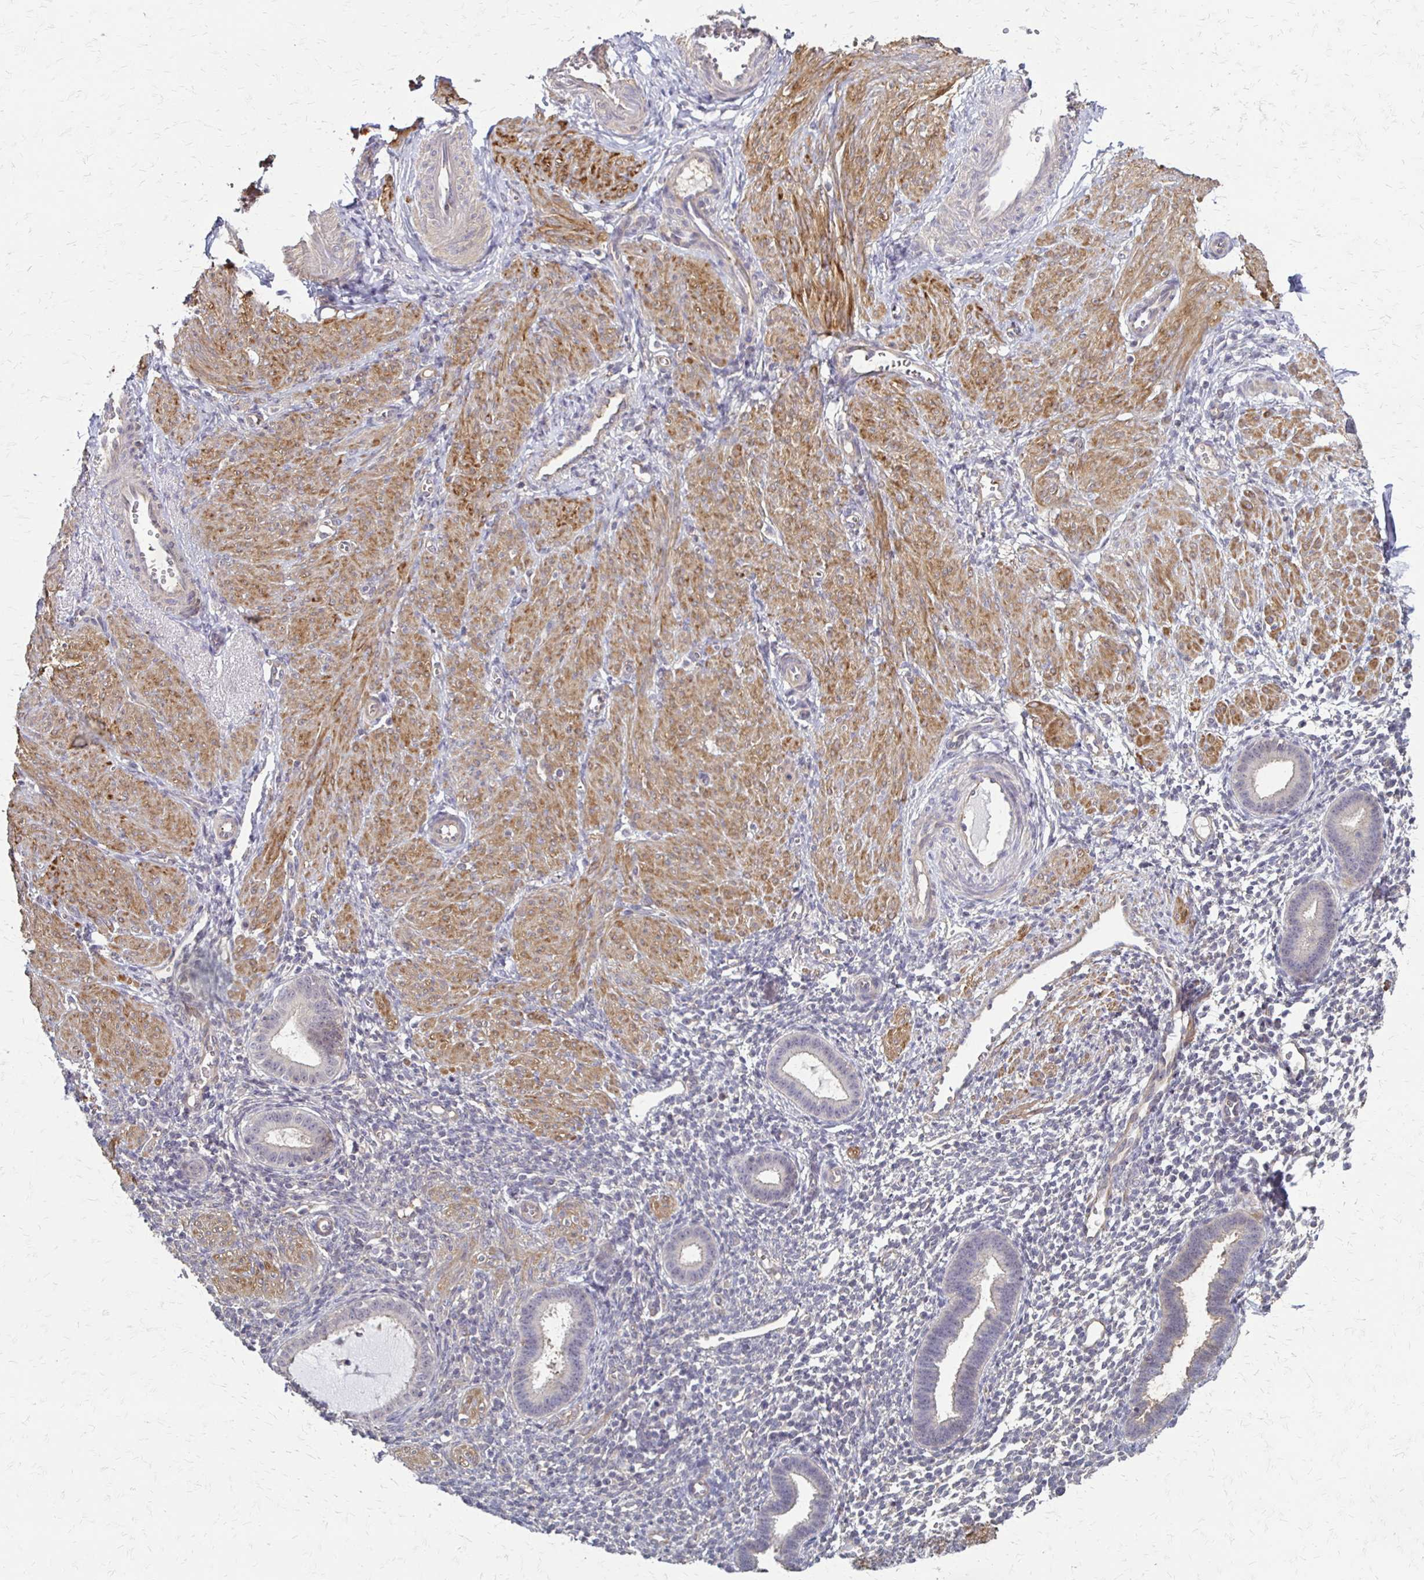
{"staining": {"intensity": "negative", "quantity": "none", "location": "none"}, "tissue": "endometrium", "cell_type": "Cells in endometrial stroma", "image_type": "normal", "snomed": [{"axis": "morphology", "description": "Normal tissue, NOS"}, {"axis": "topography", "description": "Endometrium"}], "caption": "Endometrium stained for a protein using immunohistochemistry (IHC) demonstrates no expression cells in endometrial stroma.", "gene": "CFL2", "patient": {"sex": "female", "age": 36}}